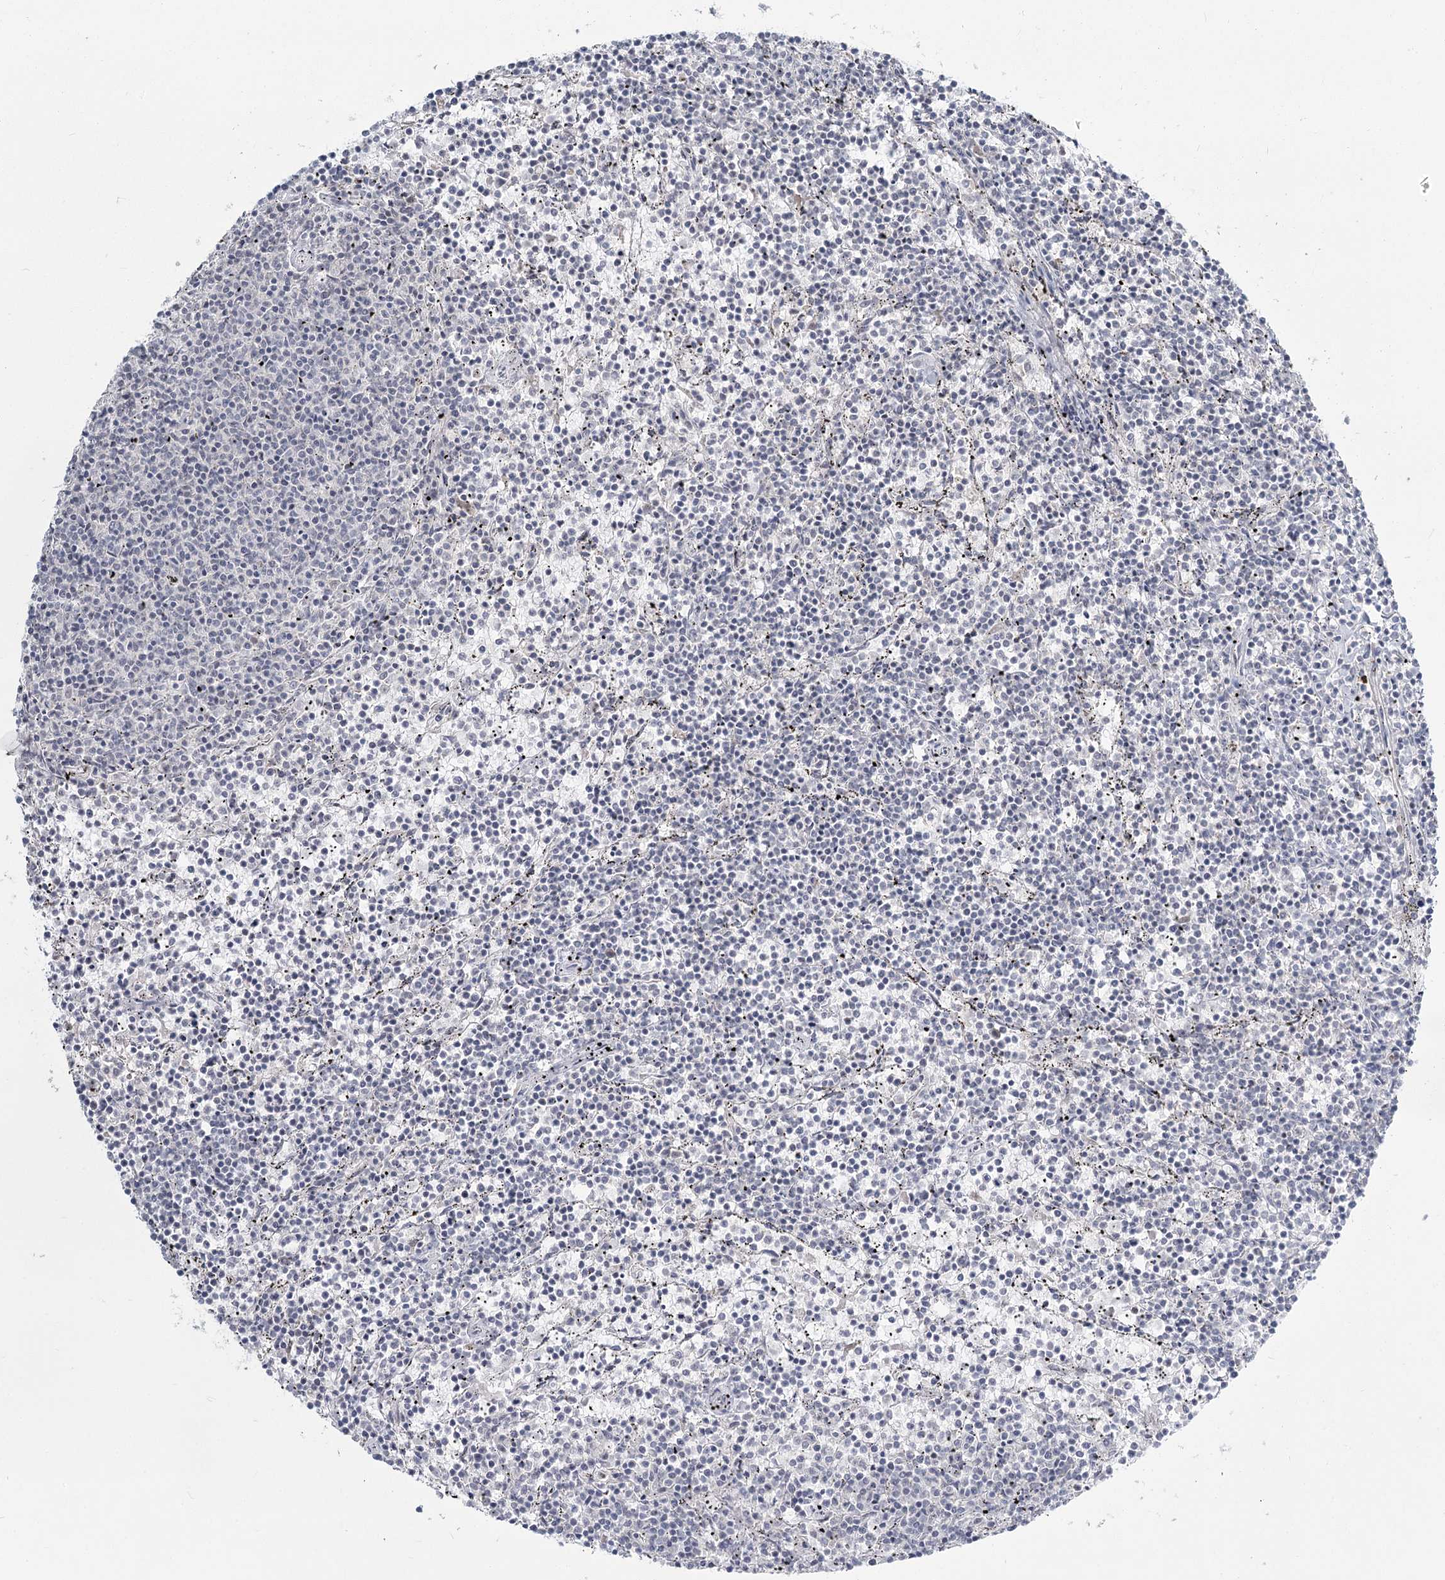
{"staining": {"intensity": "negative", "quantity": "none", "location": "none"}, "tissue": "lymphoma", "cell_type": "Tumor cells", "image_type": "cancer", "snomed": [{"axis": "morphology", "description": "Malignant lymphoma, non-Hodgkin's type, Low grade"}, {"axis": "topography", "description": "Spleen"}], "caption": "Immunohistochemistry (IHC) histopathology image of neoplastic tissue: malignant lymphoma, non-Hodgkin's type (low-grade) stained with DAB shows no significant protein expression in tumor cells. The staining is performed using DAB (3,3'-diaminobenzidine) brown chromogen with nuclei counter-stained in using hematoxylin.", "gene": "LY6G5C", "patient": {"sex": "female", "age": 50}}